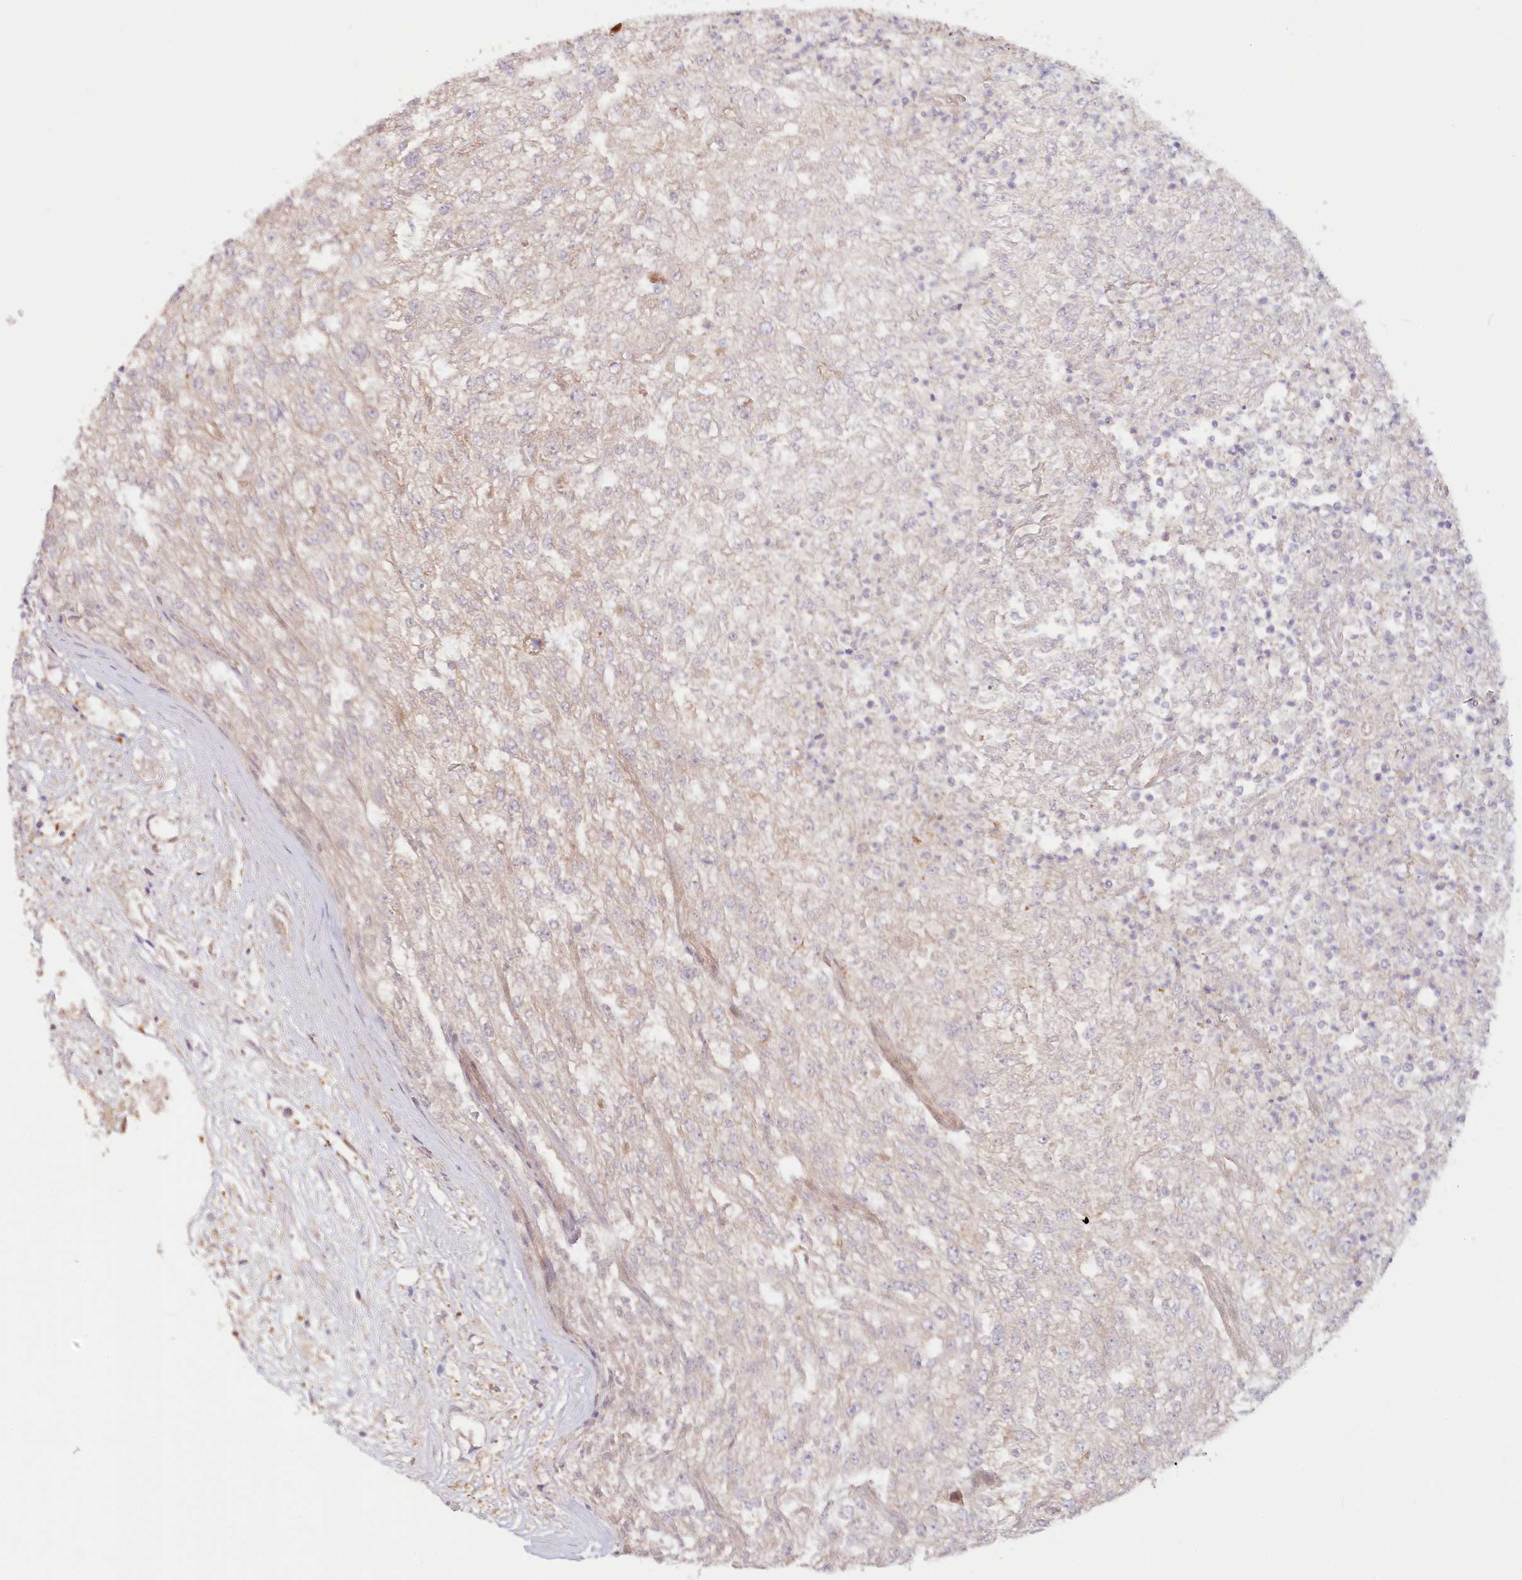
{"staining": {"intensity": "negative", "quantity": "none", "location": "none"}, "tissue": "renal cancer", "cell_type": "Tumor cells", "image_type": "cancer", "snomed": [{"axis": "morphology", "description": "Adenocarcinoma, NOS"}, {"axis": "topography", "description": "Kidney"}], "caption": "An IHC photomicrograph of renal adenocarcinoma is shown. There is no staining in tumor cells of renal adenocarcinoma.", "gene": "CEP70", "patient": {"sex": "female", "age": 54}}